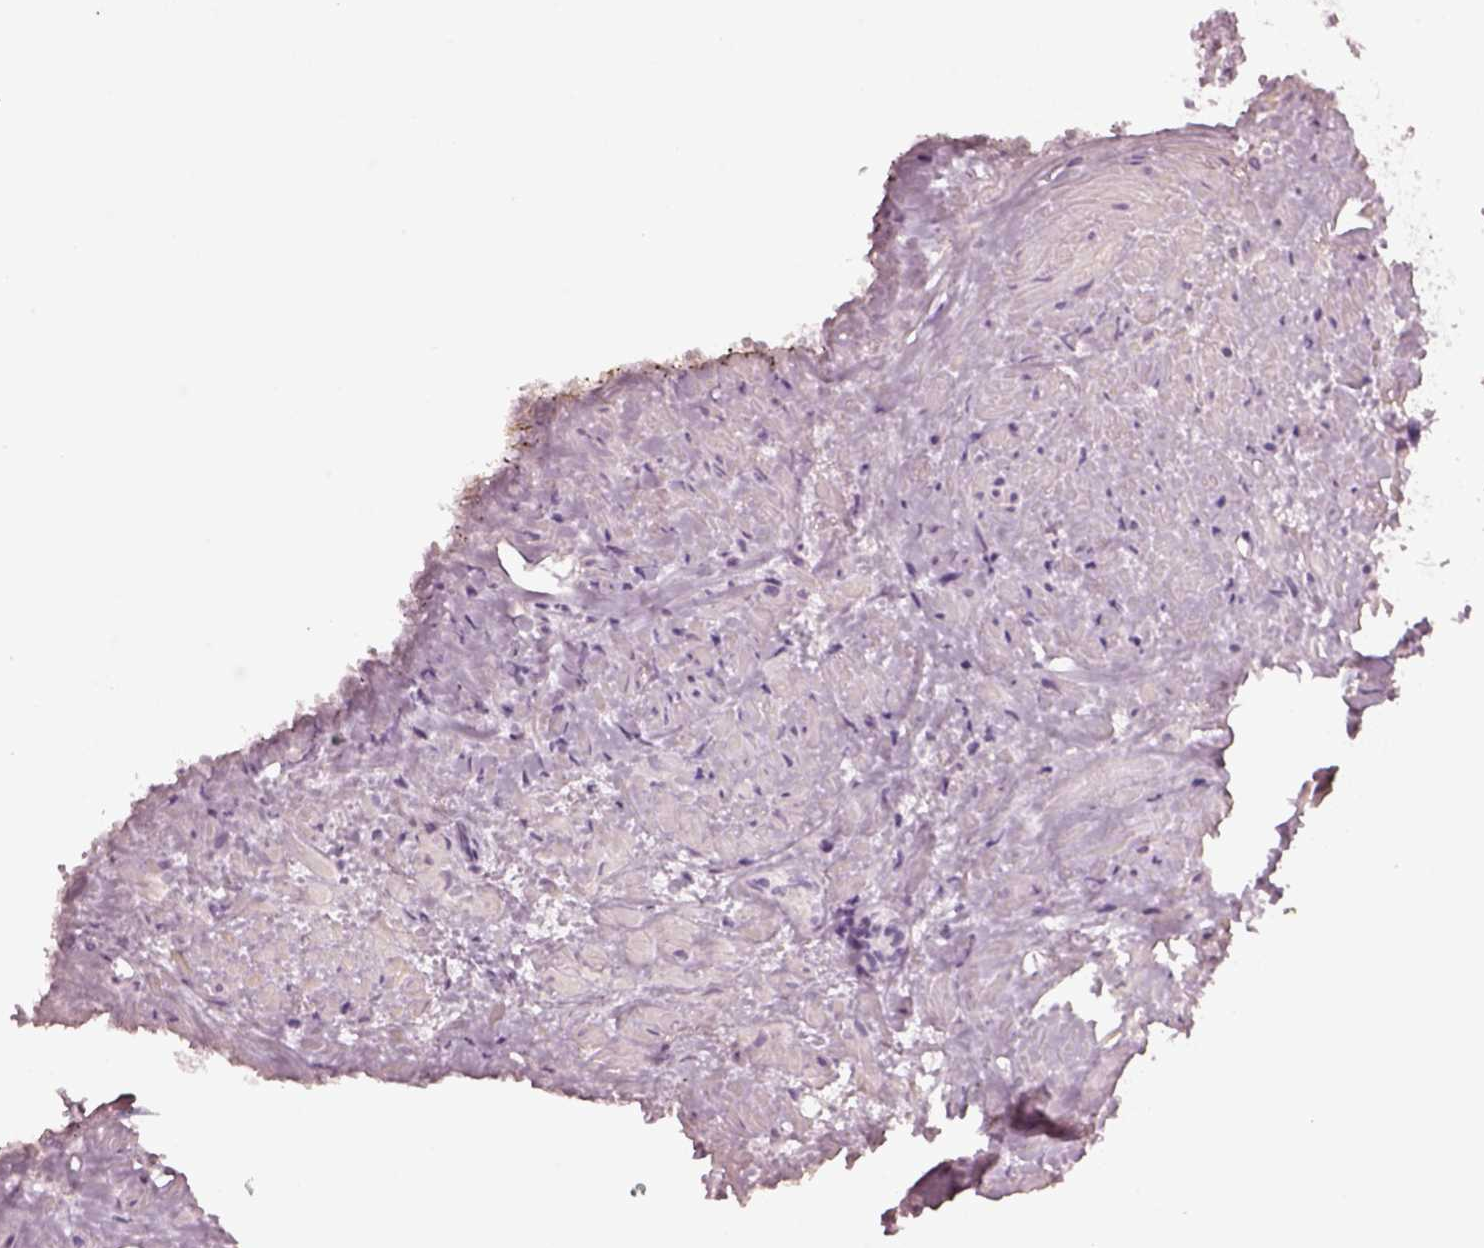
{"staining": {"intensity": "negative", "quantity": "none", "location": "none"}, "tissue": "prostate cancer", "cell_type": "Tumor cells", "image_type": "cancer", "snomed": [{"axis": "morphology", "description": "Adenocarcinoma, High grade"}, {"axis": "topography", "description": "Prostate"}], "caption": "Prostate high-grade adenocarcinoma was stained to show a protein in brown. There is no significant expression in tumor cells. Brightfield microscopy of immunohistochemistry stained with DAB (3,3'-diaminobenzidine) (brown) and hematoxylin (blue), captured at high magnification.", "gene": "SPATA6L", "patient": {"sex": "male", "age": 90}}